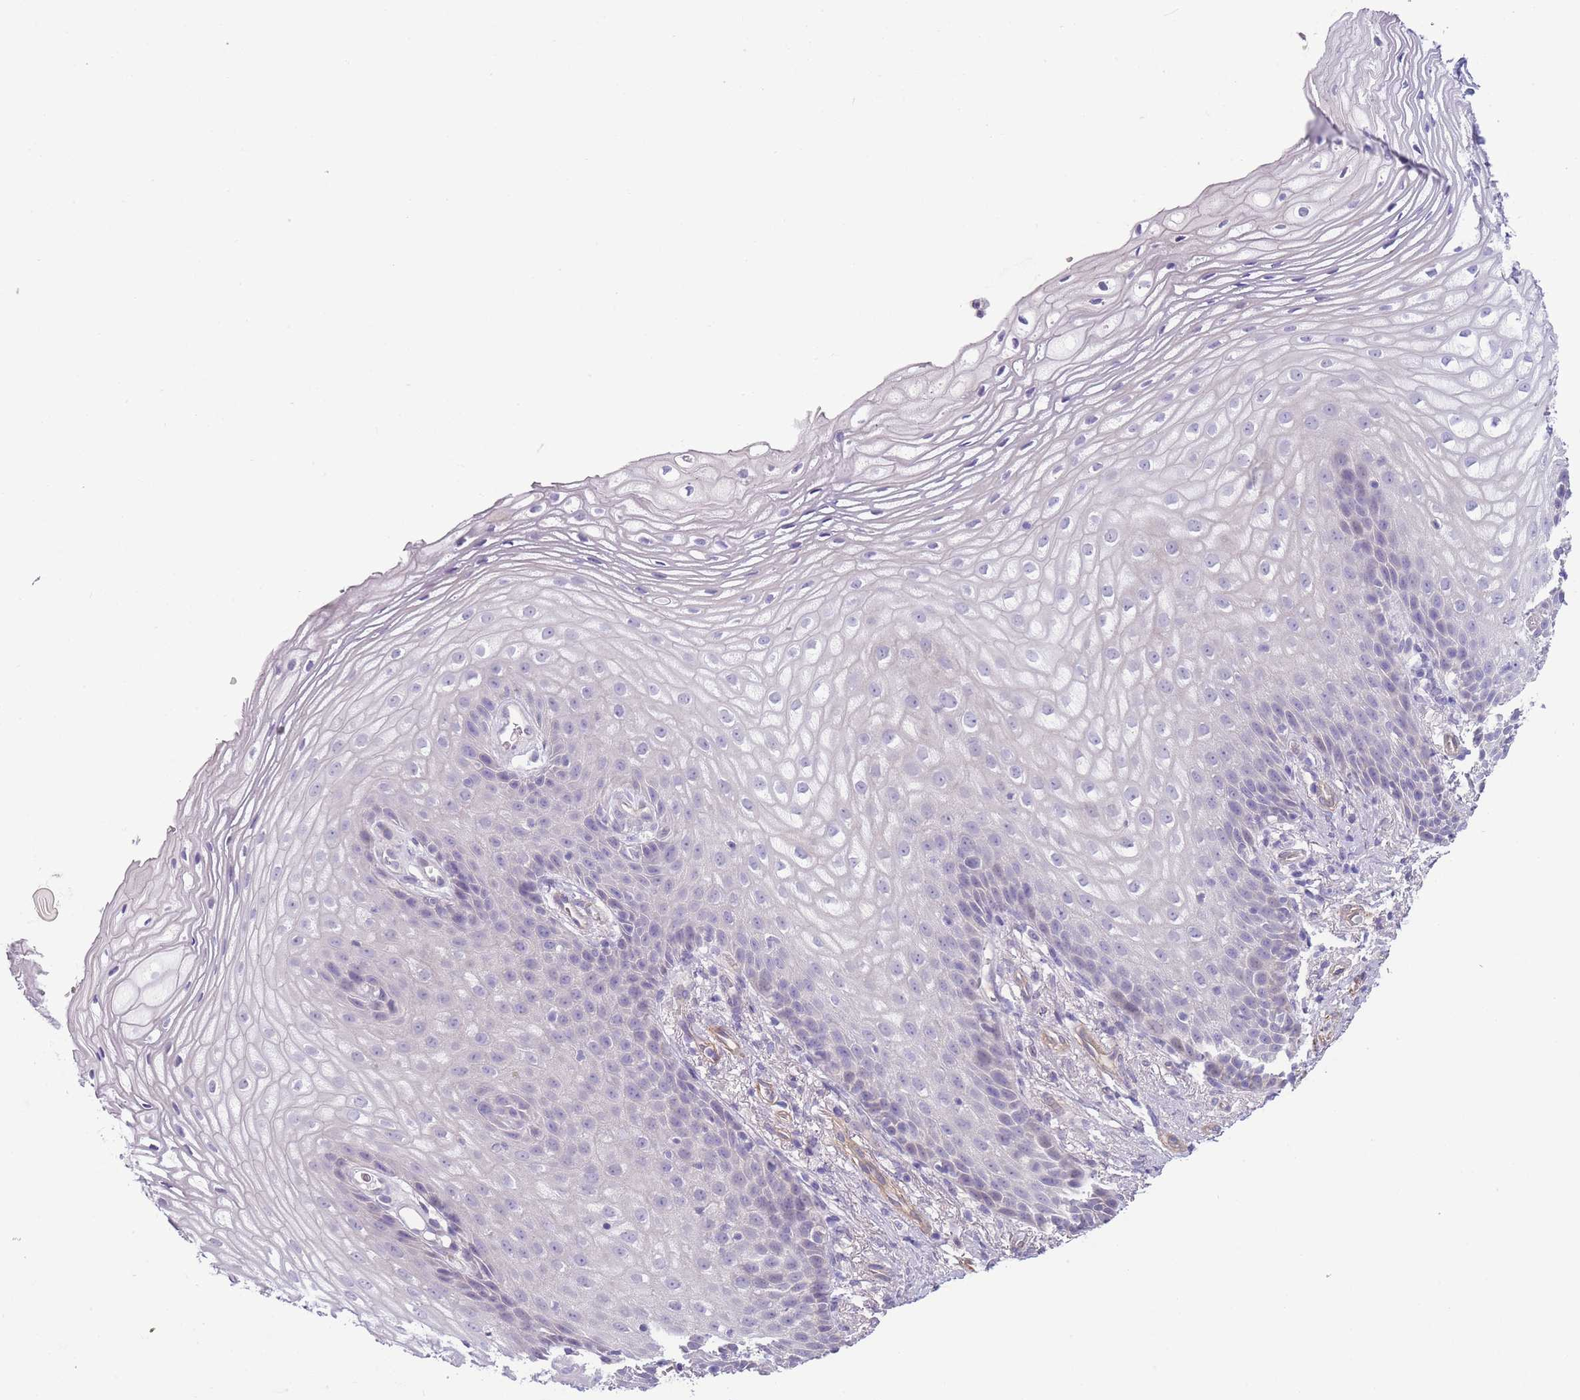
{"staining": {"intensity": "negative", "quantity": "none", "location": "none"}, "tissue": "vagina", "cell_type": "Squamous epithelial cells", "image_type": "normal", "snomed": [{"axis": "morphology", "description": "Normal tissue, NOS"}, {"axis": "topography", "description": "Vagina"}], "caption": "Immunohistochemistry photomicrograph of benign vagina: human vagina stained with DAB (3,3'-diaminobenzidine) shows no significant protein expression in squamous epithelial cells. (DAB (3,3'-diaminobenzidine) immunohistochemistry, high magnification).", "gene": "FAM124A", "patient": {"sex": "female", "age": 60}}